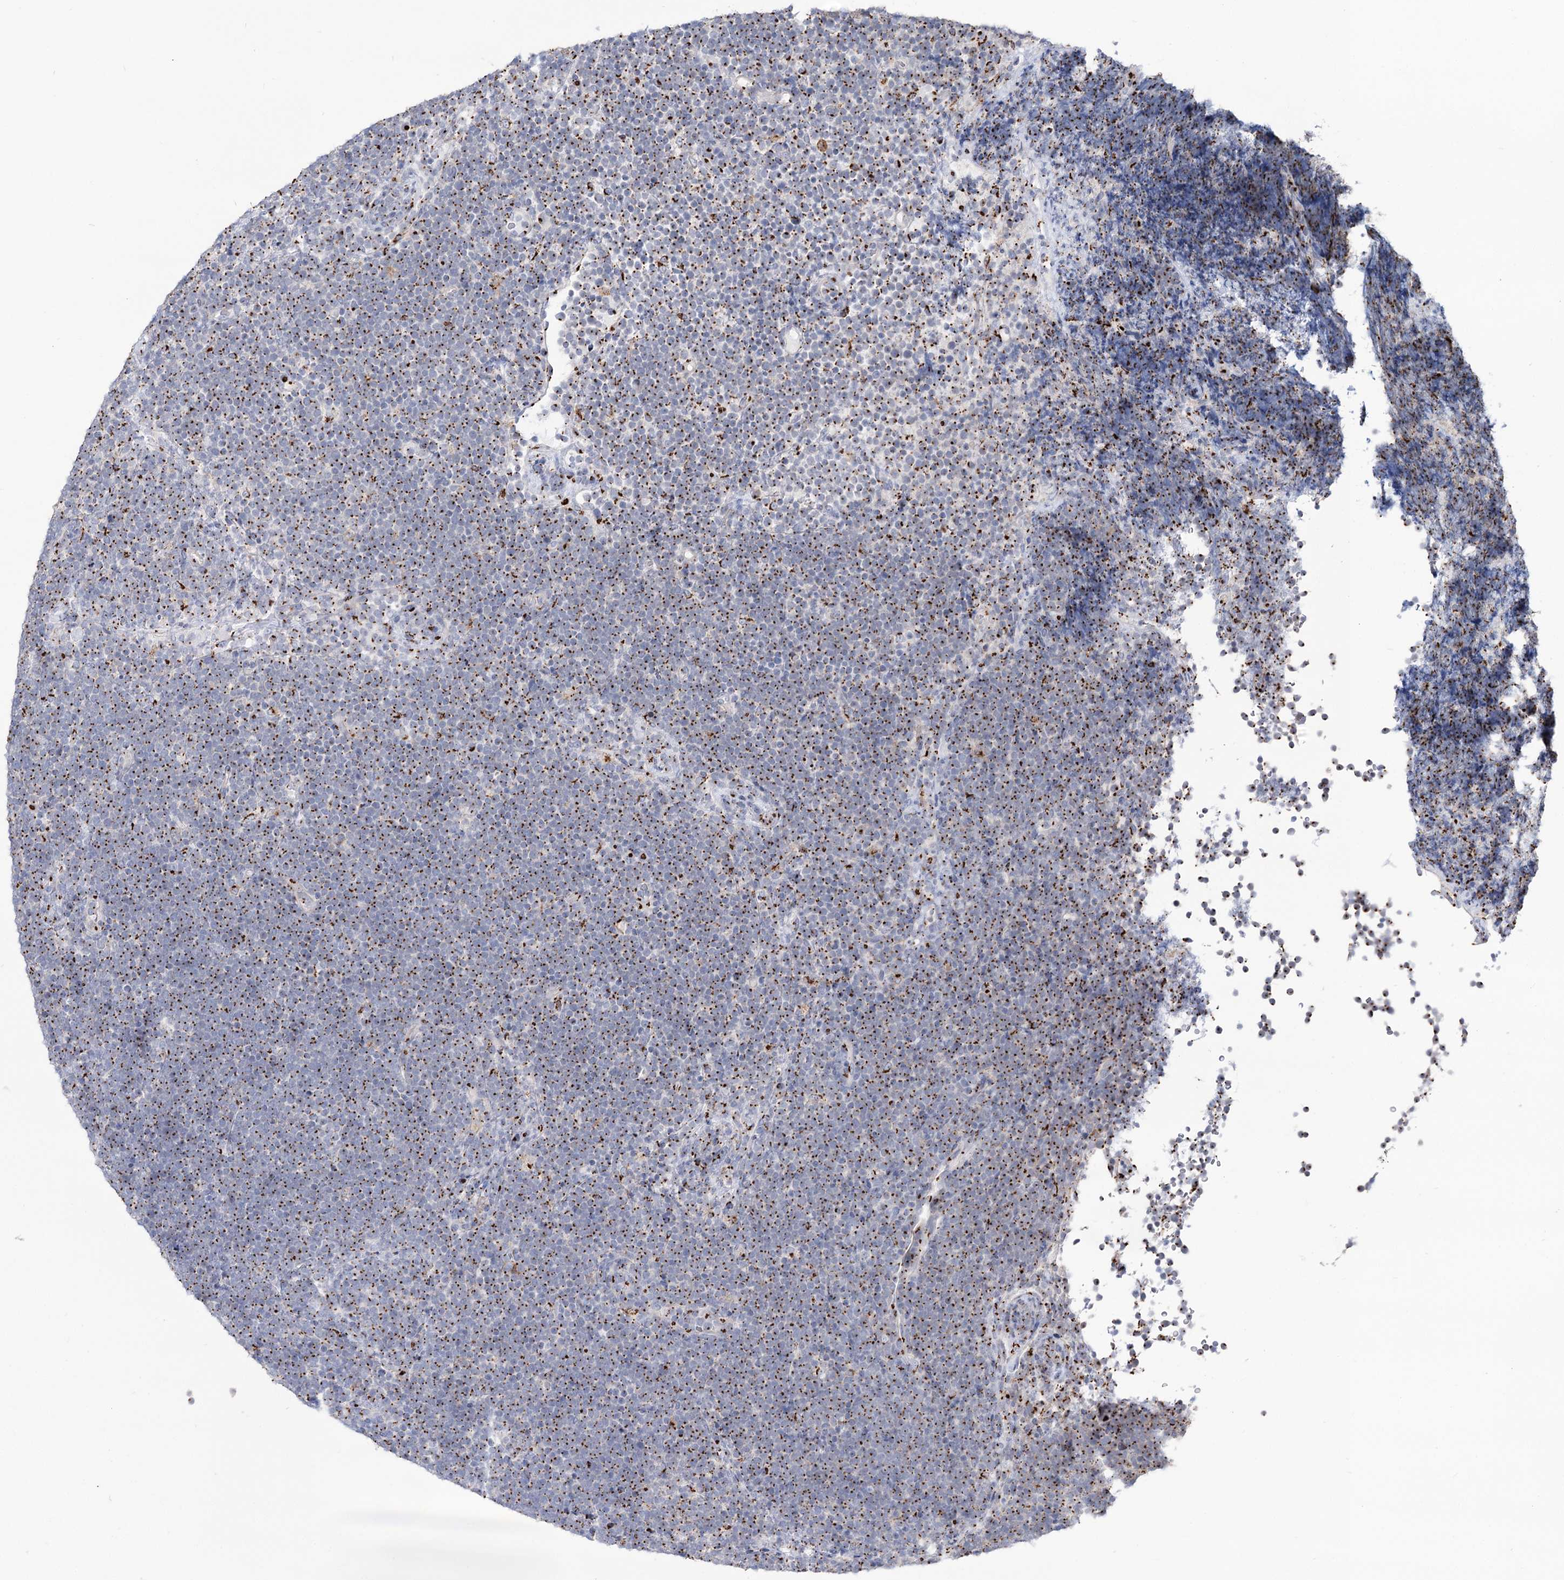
{"staining": {"intensity": "strong", "quantity": "25%-75%", "location": "cytoplasmic/membranous"}, "tissue": "lymphoma", "cell_type": "Tumor cells", "image_type": "cancer", "snomed": [{"axis": "morphology", "description": "Malignant lymphoma, non-Hodgkin's type, High grade"}, {"axis": "topography", "description": "Lymph node"}], "caption": "Lymphoma stained with DAB (3,3'-diaminobenzidine) immunohistochemistry exhibits high levels of strong cytoplasmic/membranous staining in approximately 25%-75% of tumor cells.", "gene": "TMEM165", "patient": {"sex": "male", "age": 13}}